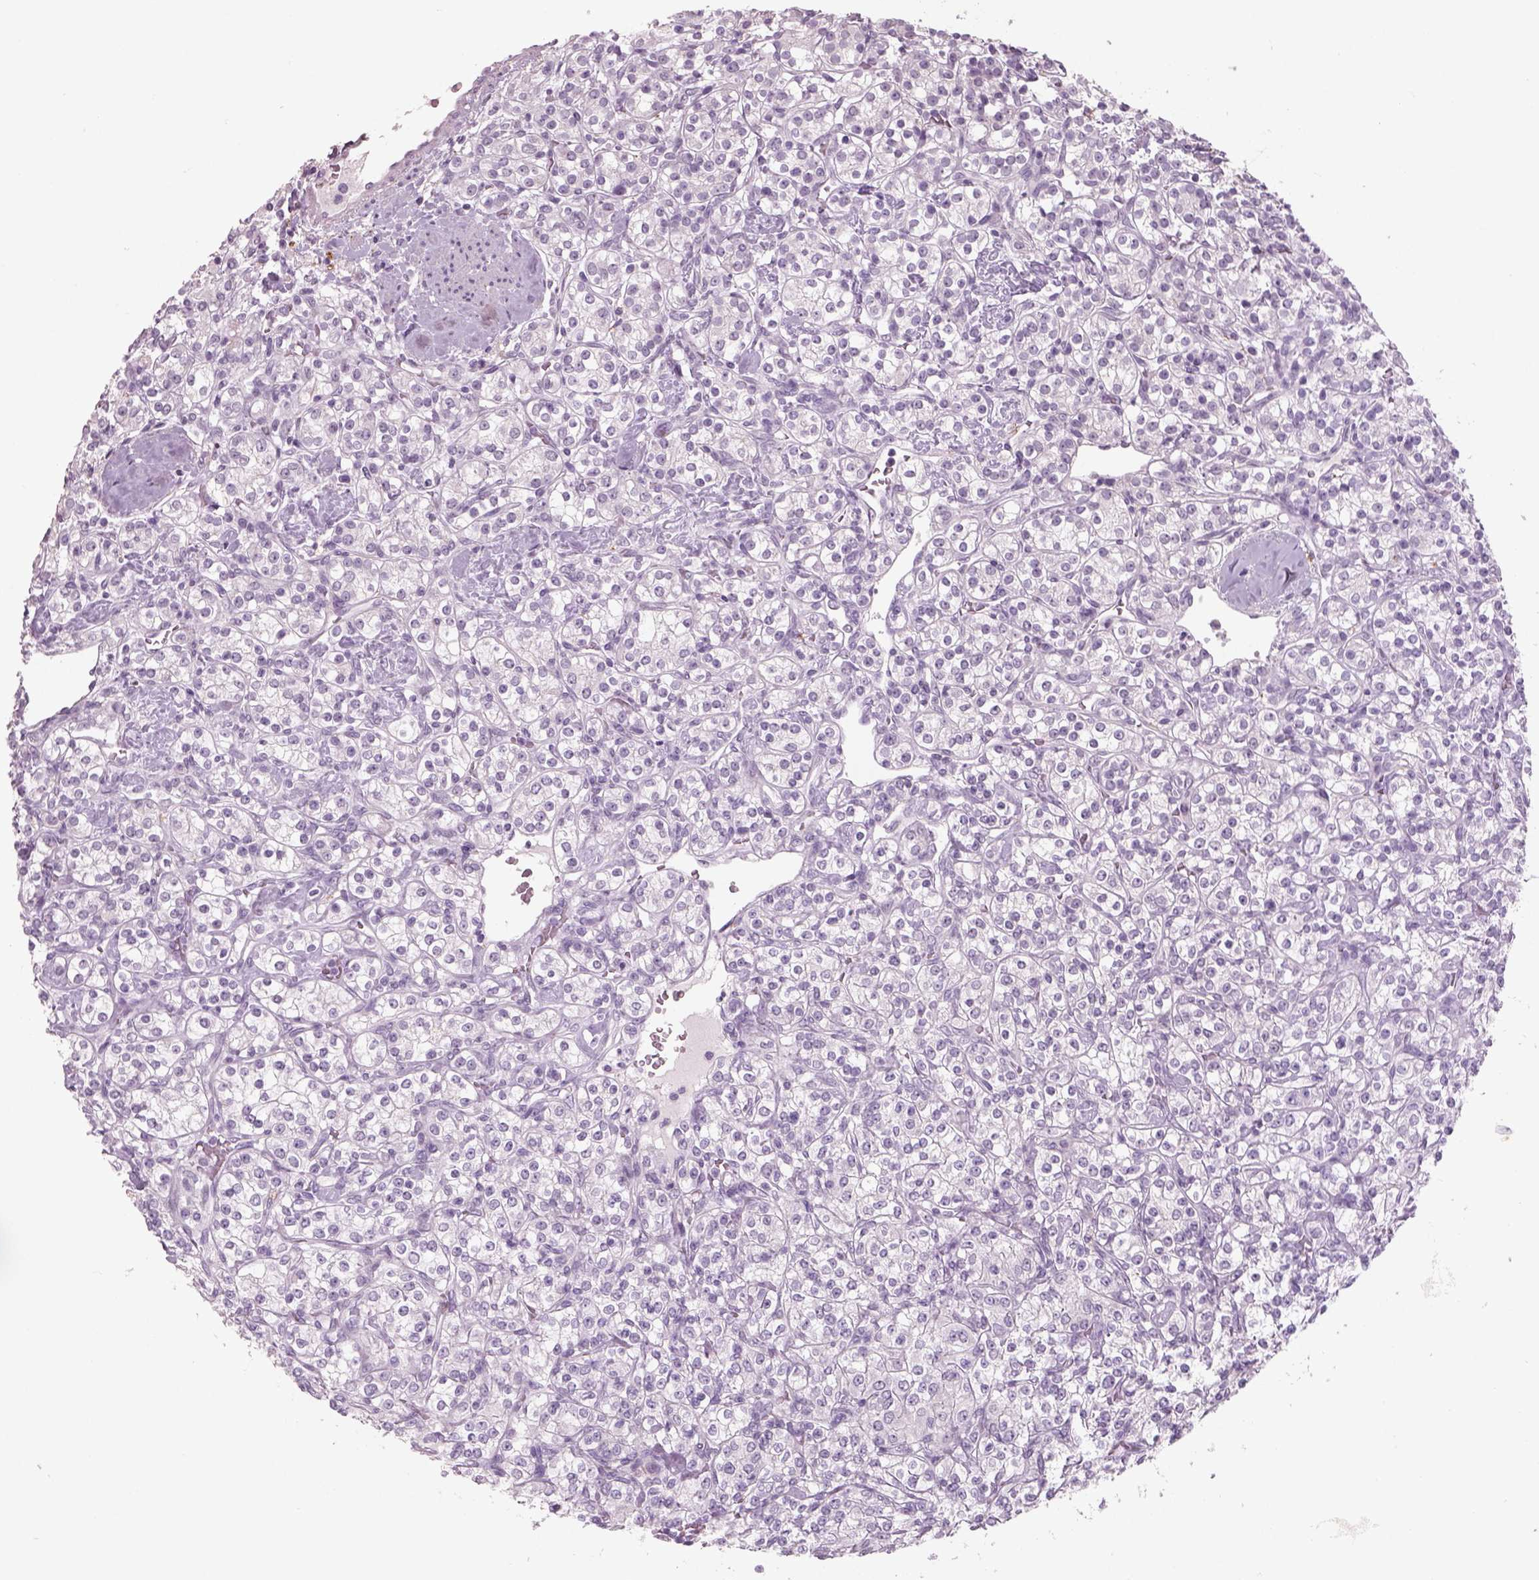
{"staining": {"intensity": "negative", "quantity": "none", "location": "none"}, "tissue": "renal cancer", "cell_type": "Tumor cells", "image_type": "cancer", "snomed": [{"axis": "morphology", "description": "Adenocarcinoma, NOS"}, {"axis": "topography", "description": "Kidney"}], "caption": "The immunohistochemistry image has no significant positivity in tumor cells of renal cancer (adenocarcinoma) tissue. (IHC, brightfield microscopy, high magnification).", "gene": "SLC6A2", "patient": {"sex": "male", "age": 77}}